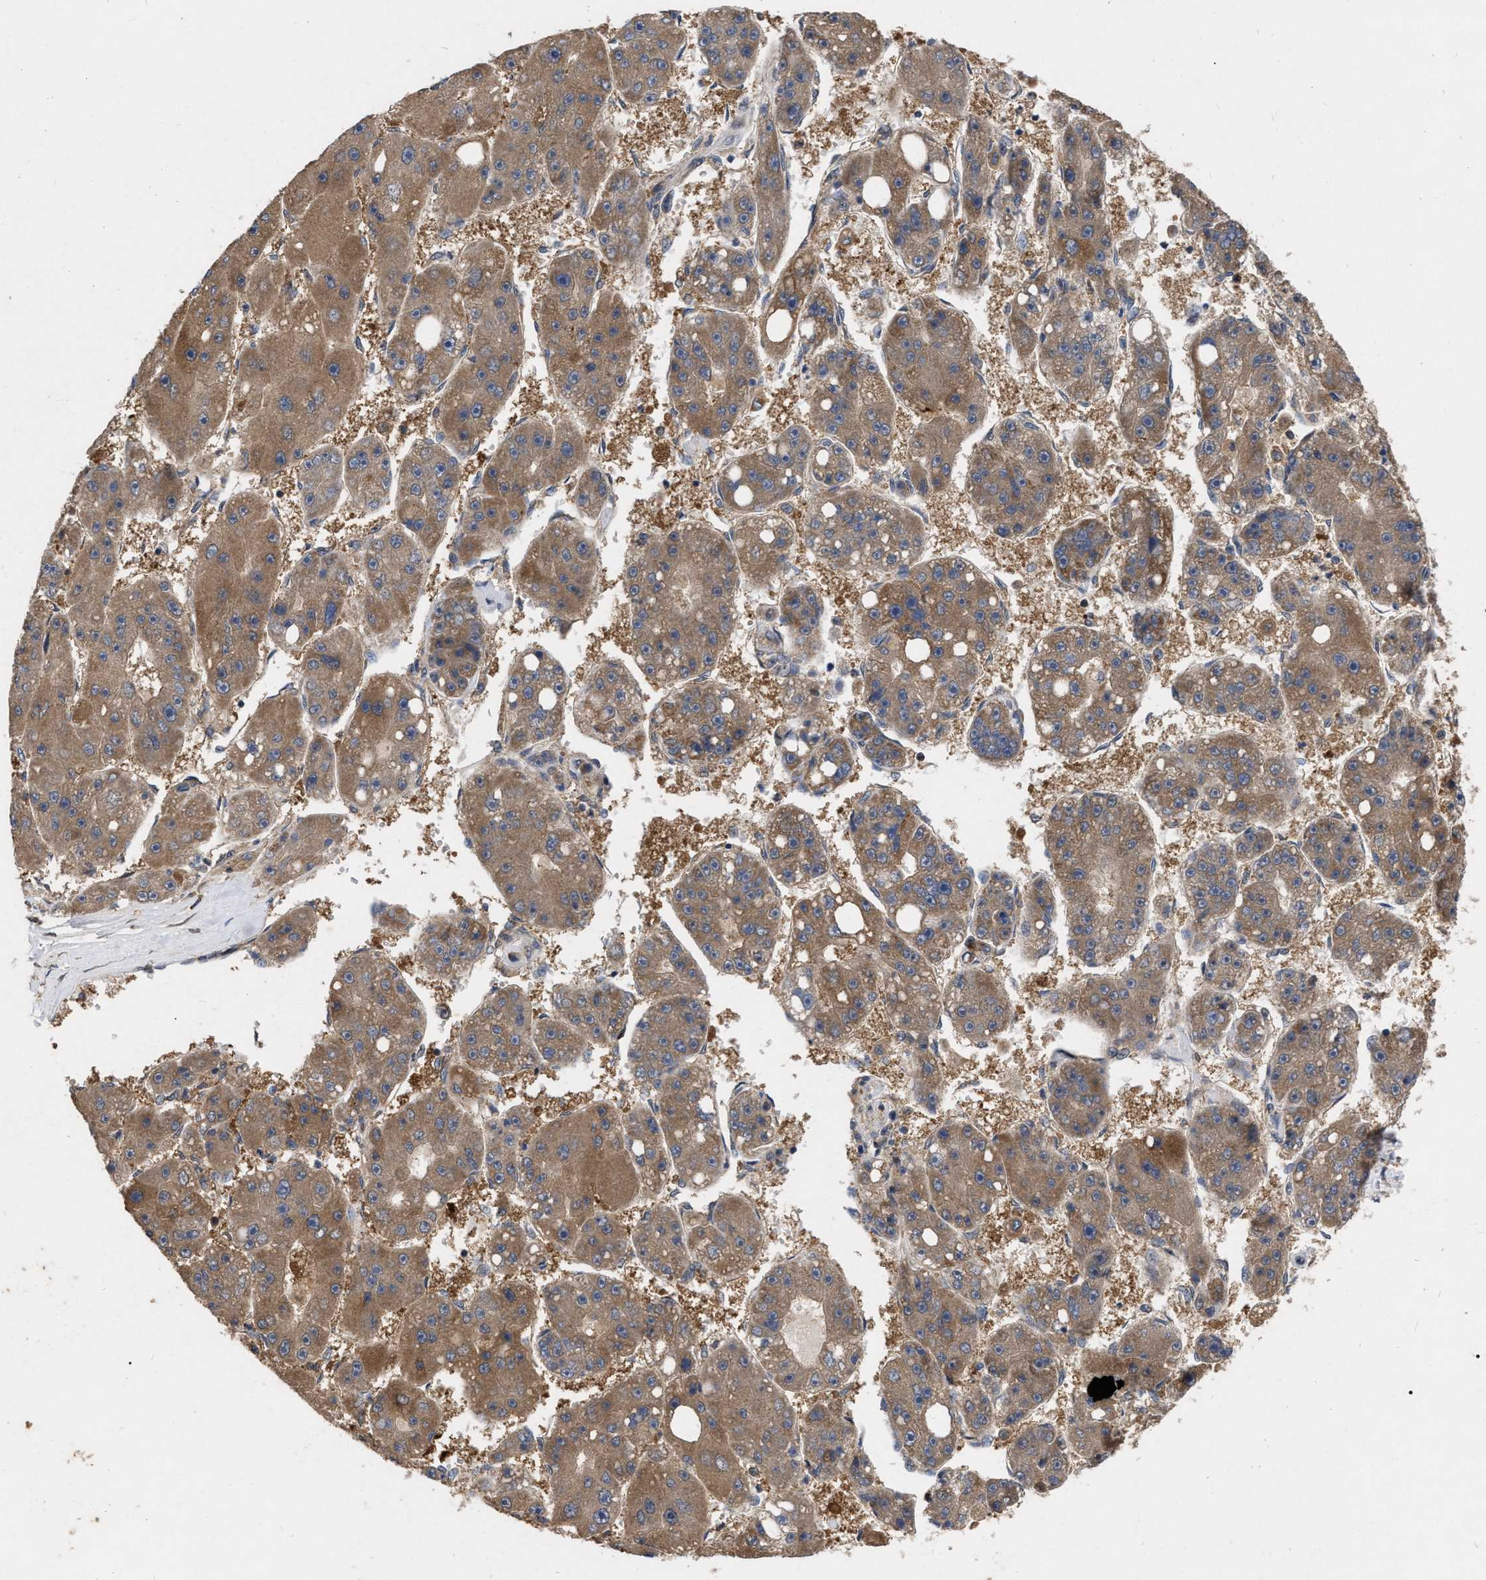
{"staining": {"intensity": "moderate", "quantity": ">75%", "location": "cytoplasmic/membranous"}, "tissue": "liver cancer", "cell_type": "Tumor cells", "image_type": "cancer", "snomed": [{"axis": "morphology", "description": "Carcinoma, Hepatocellular, NOS"}, {"axis": "topography", "description": "Liver"}], "caption": "DAB immunohistochemical staining of liver cancer (hepatocellular carcinoma) displays moderate cytoplasmic/membranous protein staining in approximately >75% of tumor cells. (DAB IHC with brightfield microscopy, high magnification).", "gene": "CDKN2C", "patient": {"sex": "female", "age": 61}}